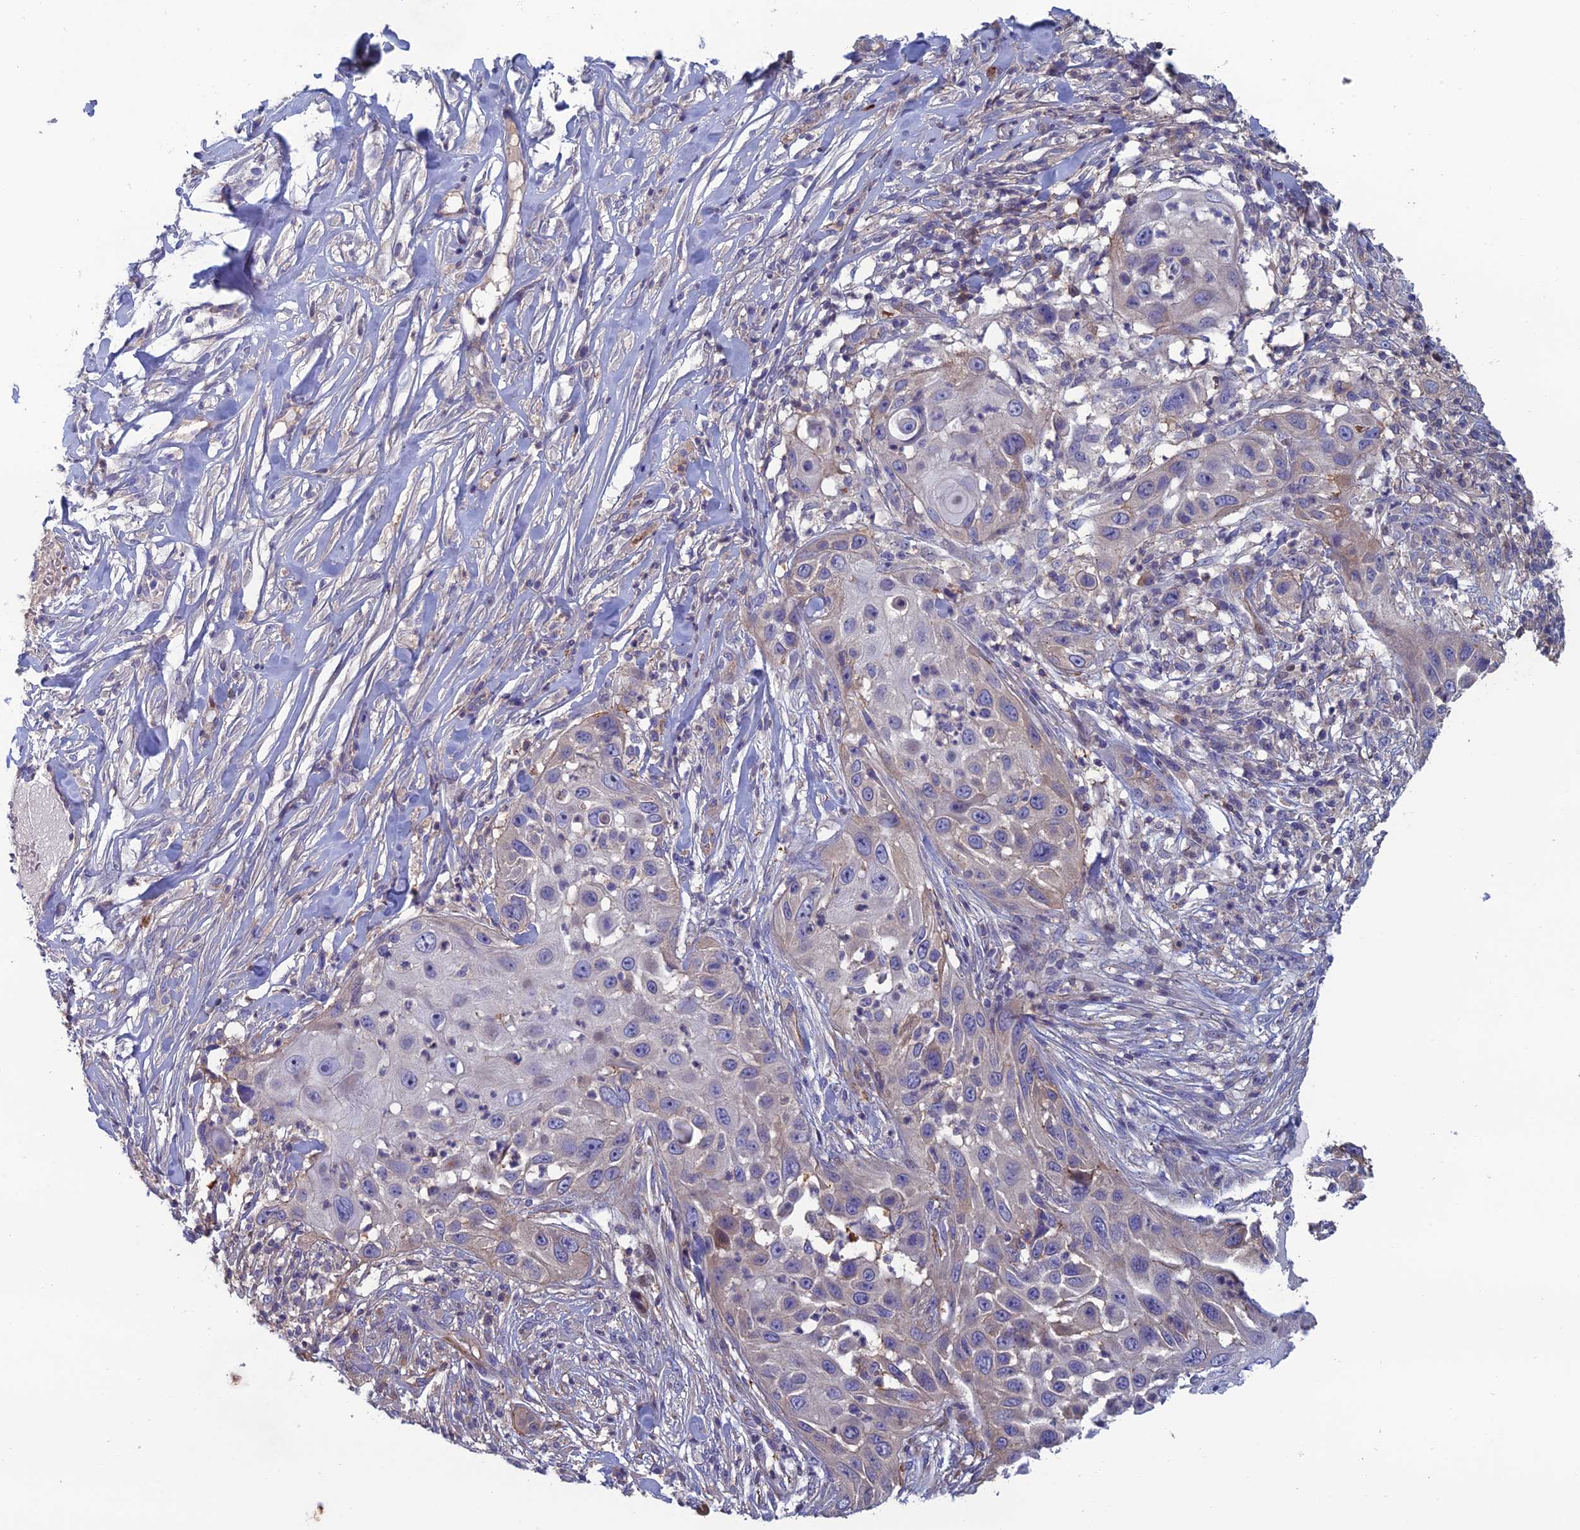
{"staining": {"intensity": "negative", "quantity": "none", "location": "none"}, "tissue": "skin cancer", "cell_type": "Tumor cells", "image_type": "cancer", "snomed": [{"axis": "morphology", "description": "Squamous cell carcinoma, NOS"}, {"axis": "topography", "description": "Skin"}], "caption": "IHC micrograph of neoplastic tissue: human squamous cell carcinoma (skin) stained with DAB (3,3'-diaminobenzidine) shows no significant protein expression in tumor cells. (Stains: DAB immunohistochemistry (IHC) with hematoxylin counter stain, Microscopy: brightfield microscopy at high magnification).", "gene": "C15orf62", "patient": {"sex": "female", "age": 44}}